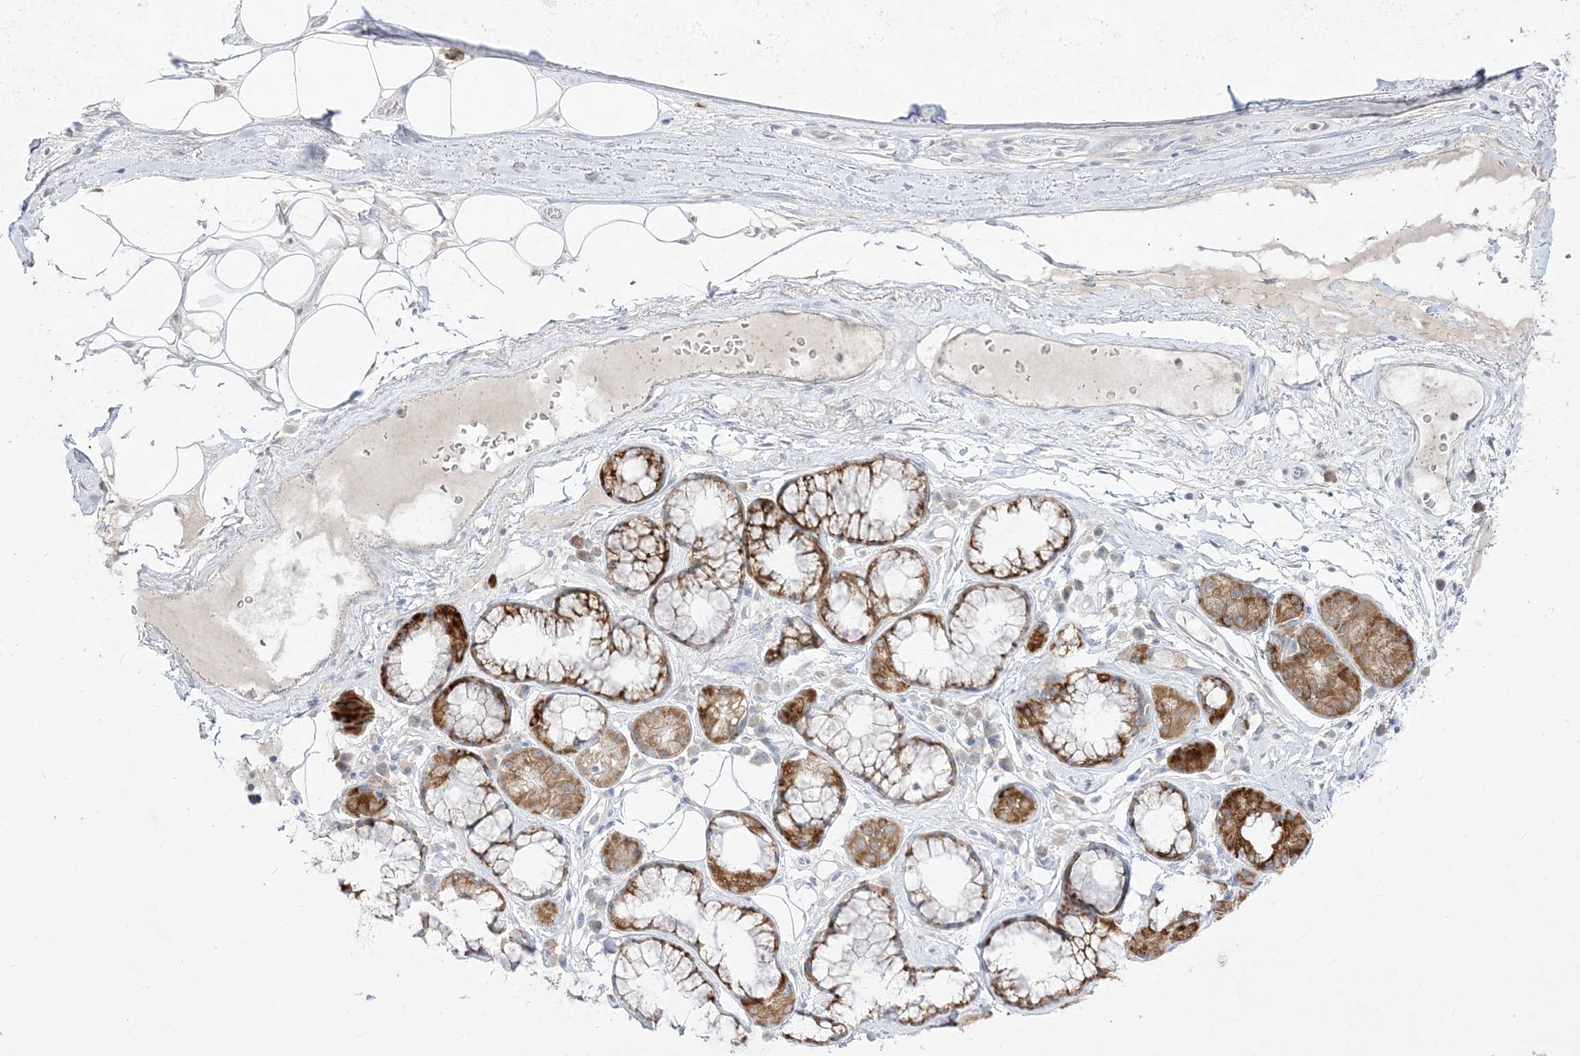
{"staining": {"intensity": "negative", "quantity": "none", "location": "none"}, "tissue": "adipose tissue", "cell_type": "Adipocytes", "image_type": "normal", "snomed": [{"axis": "morphology", "description": "Normal tissue, NOS"}, {"axis": "topography", "description": "Cartilage tissue"}], "caption": "The immunohistochemistry (IHC) photomicrograph has no significant expression in adipocytes of adipose tissue.", "gene": "LOXL3", "patient": {"sex": "female", "age": 63}}